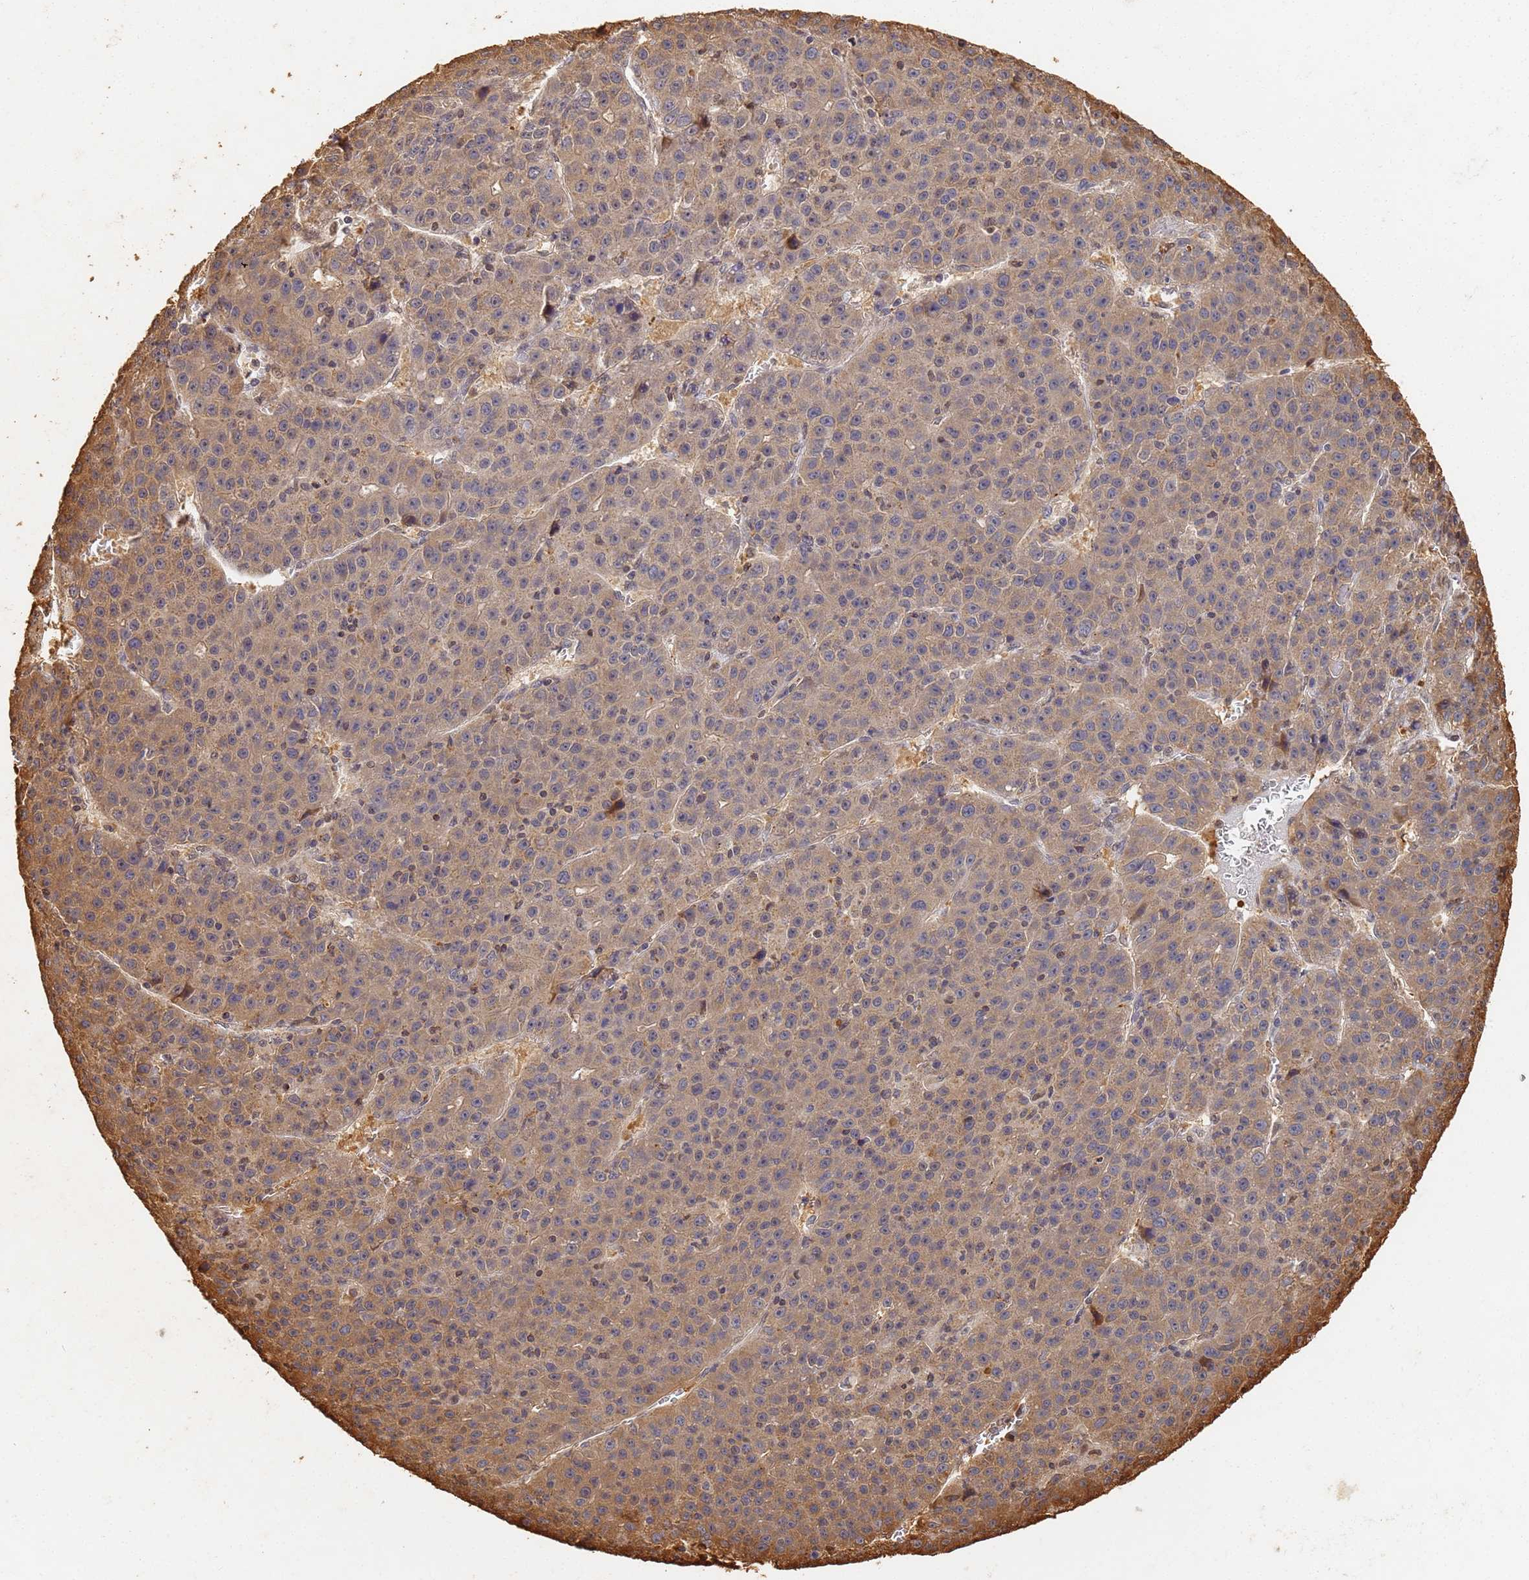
{"staining": {"intensity": "moderate", "quantity": ">75%", "location": "cytoplasmic/membranous"}, "tissue": "liver cancer", "cell_type": "Tumor cells", "image_type": "cancer", "snomed": [{"axis": "morphology", "description": "Carcinoma, Hepatocellular, NOS"}, {"axis": "topography", "description": "Liver"}], "caption": "Human liver cancer stained for a protein (brown) demonstrates moderate cytoplasmic/membranous positive positivity in approximately >75% of tumor cells.", "gene": "JAK2", "patient": {"sex": "female", "age": 53}}